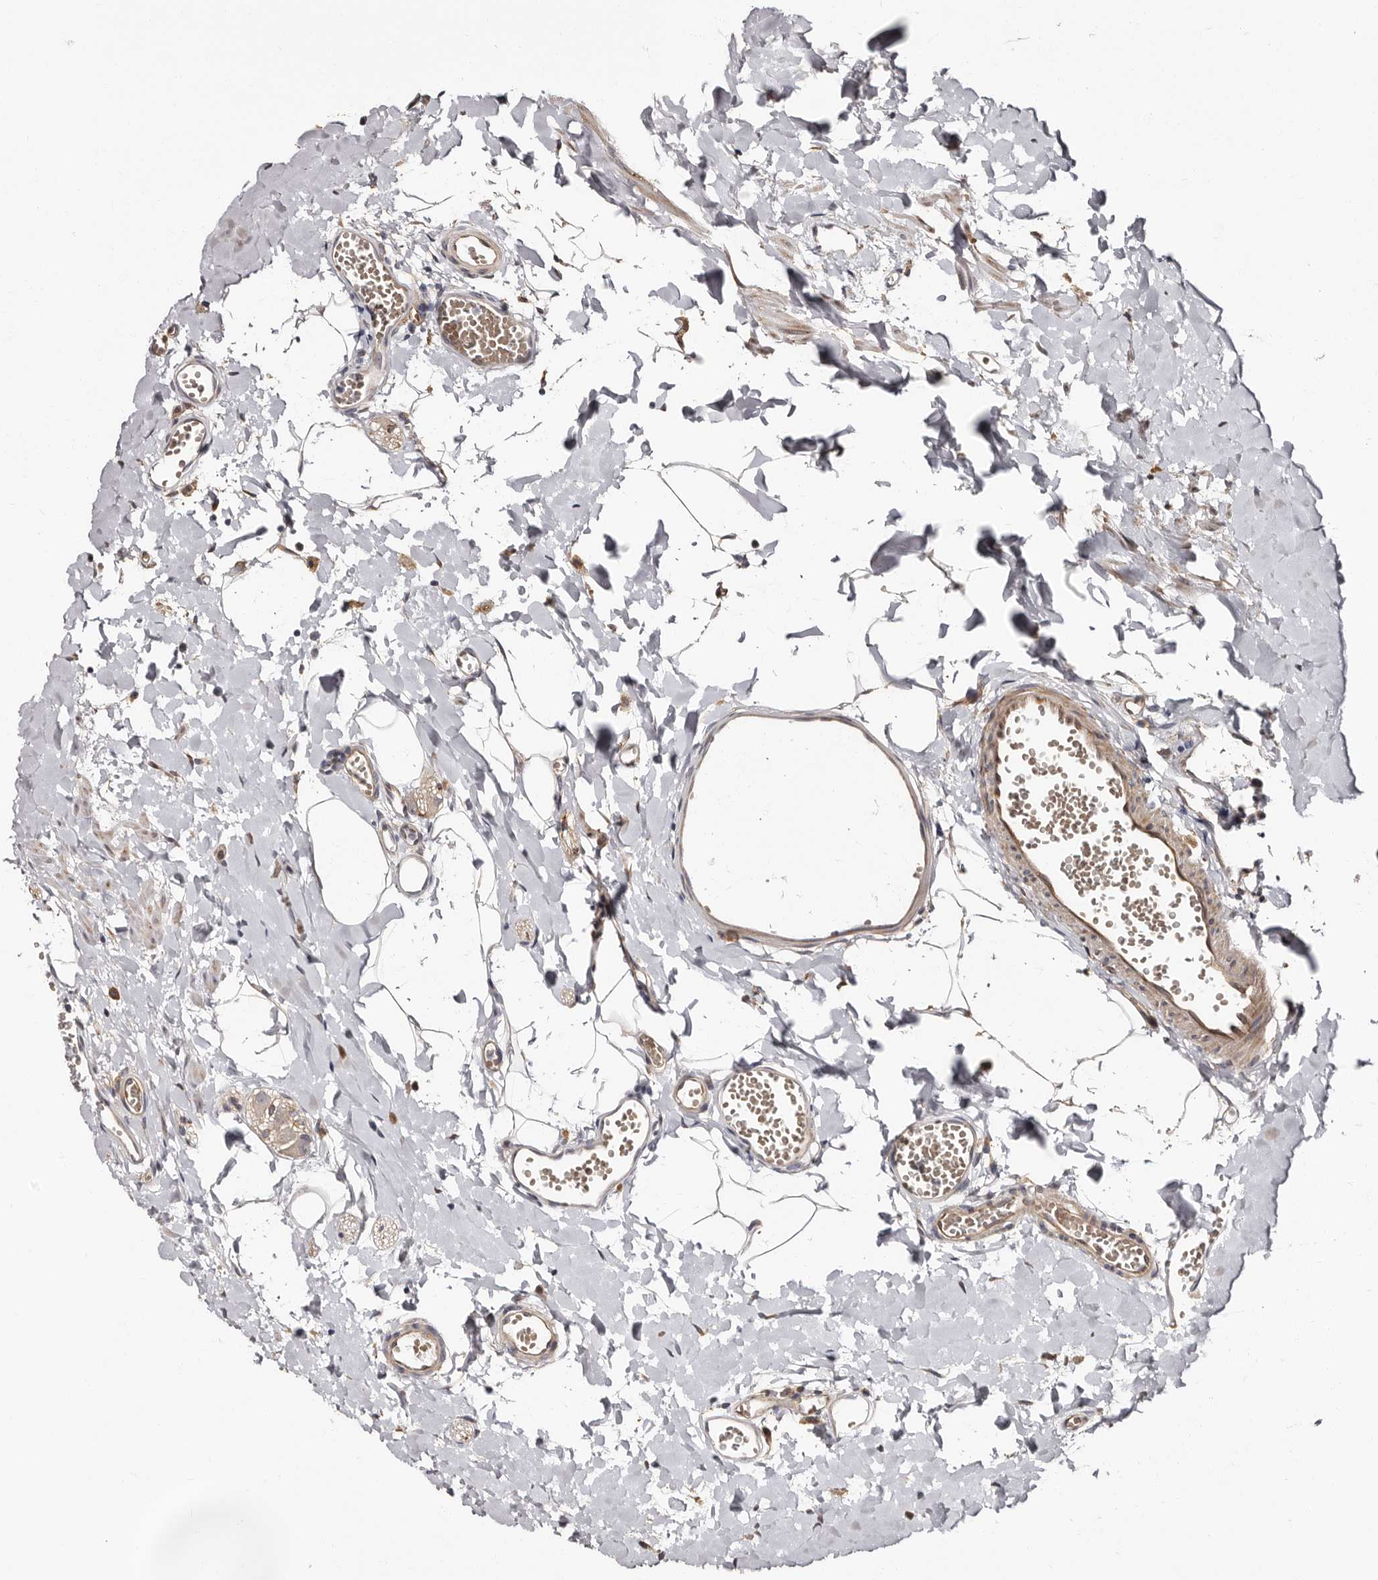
{"staining": {"intensity": "moderate", "quantity": ">75%", "location": "cytoplasmic/membranous"}, "tissue": "colon", "cell_type": "Endothelial cells", "image_type": "normal", "snomed": [{"axis": "morphology", "description": "Normal tissue, NOS"}, {"axis": "topography", "description": "Colon"}], "caption": "This micrograph reveals immunohistochemistry staining of benign colon, with medium moderate cytoplasmic/membranous staining in about >75% of endothelial cells.", "gene": "TBC1D22B", "patient": {"sex": "male", "age": 14}}